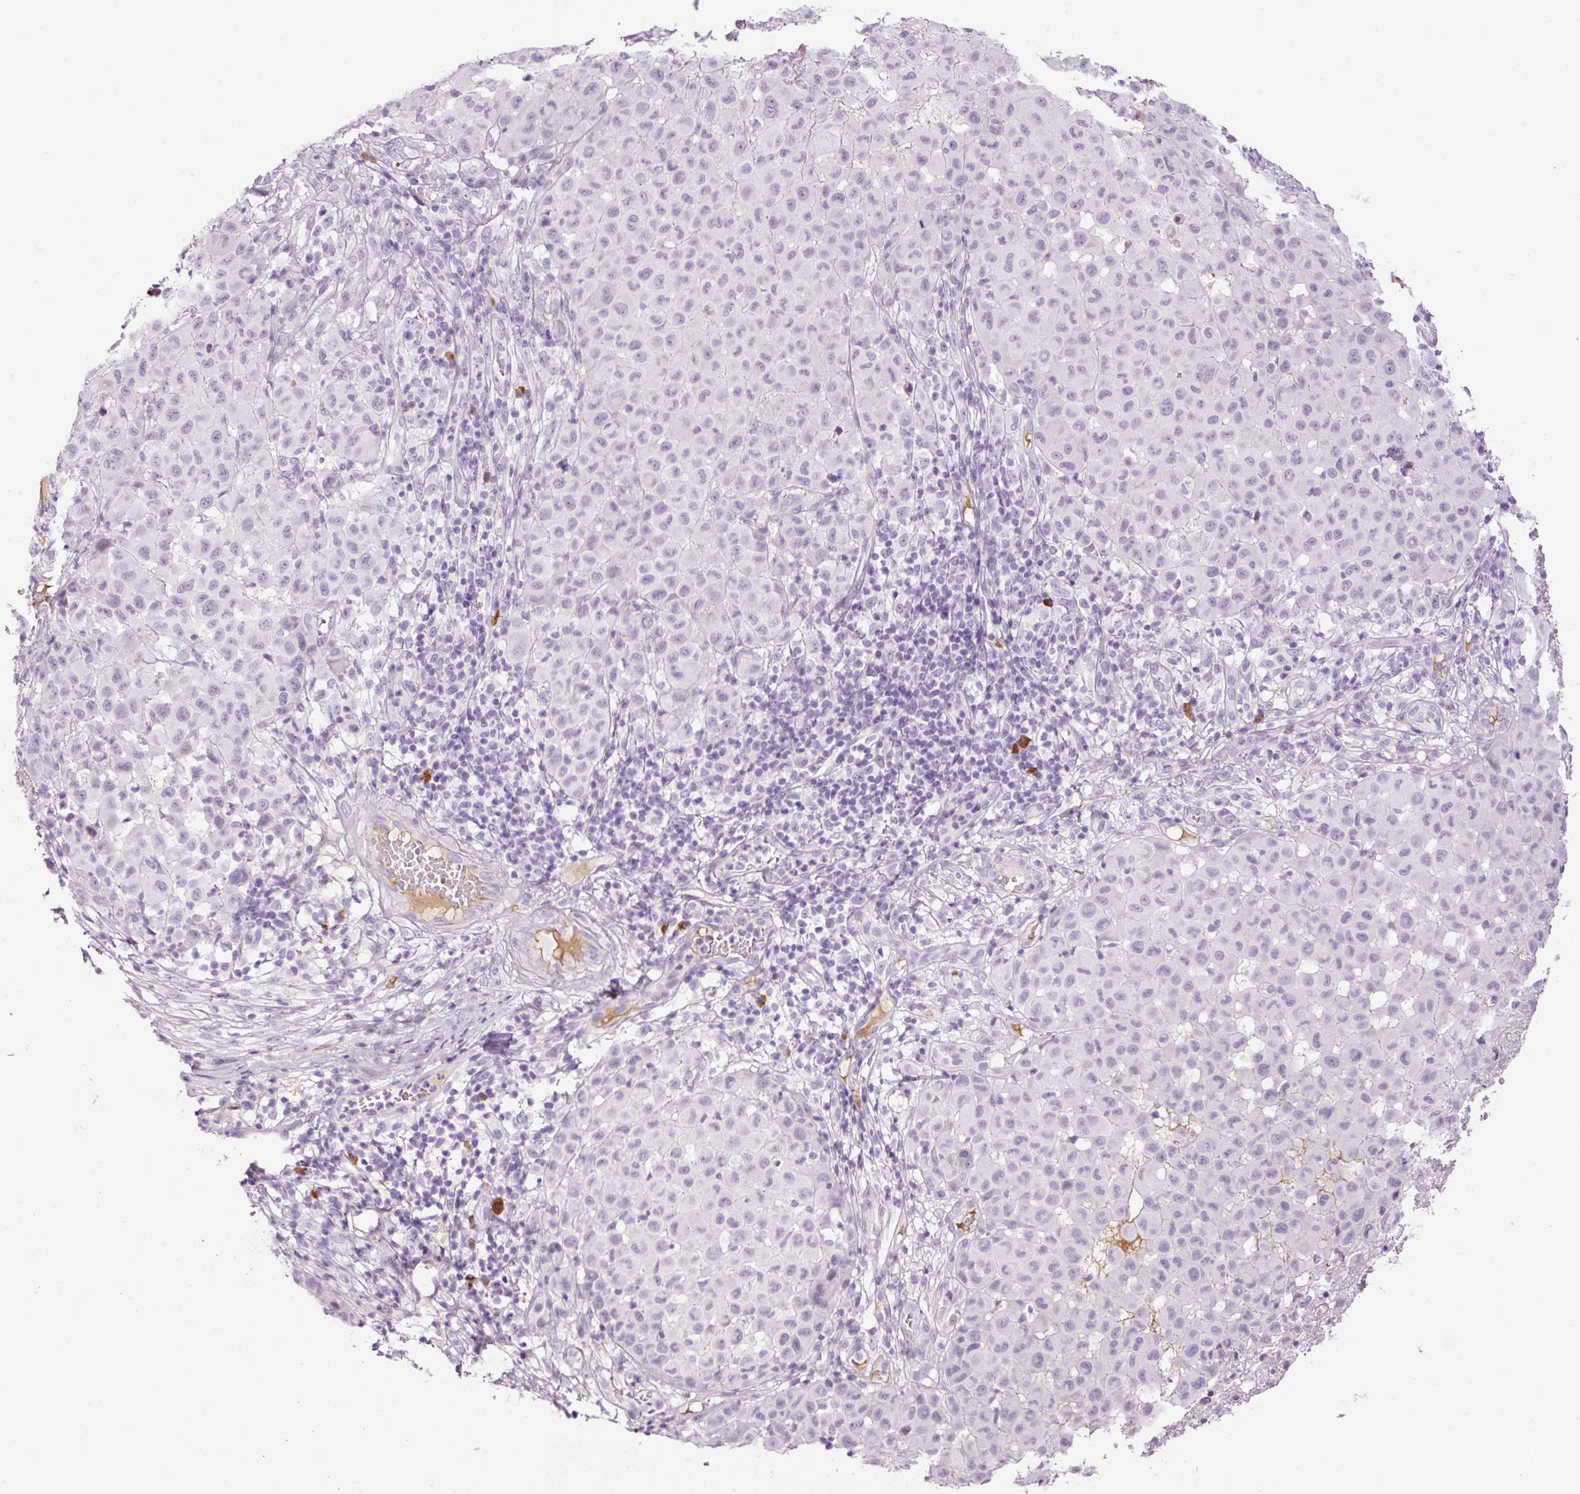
{"staining": {"intensity": "negative", "quantity": "none", "location": "none"}, "tissue": "melanoma", "cell_type": "Tumor cells", "image_type": "cancer", "snomed": [{"axis": "morphology", "description": "Malignant melanoma, NOS"}, {"axis": "topography", "description": "Skin"}], "caption": "Human melanoma stained for a protein using IHC exhibits no positivity in tumor cells.", "gene": "KLF1", "patient": {"sex": "male", "age": 73}}